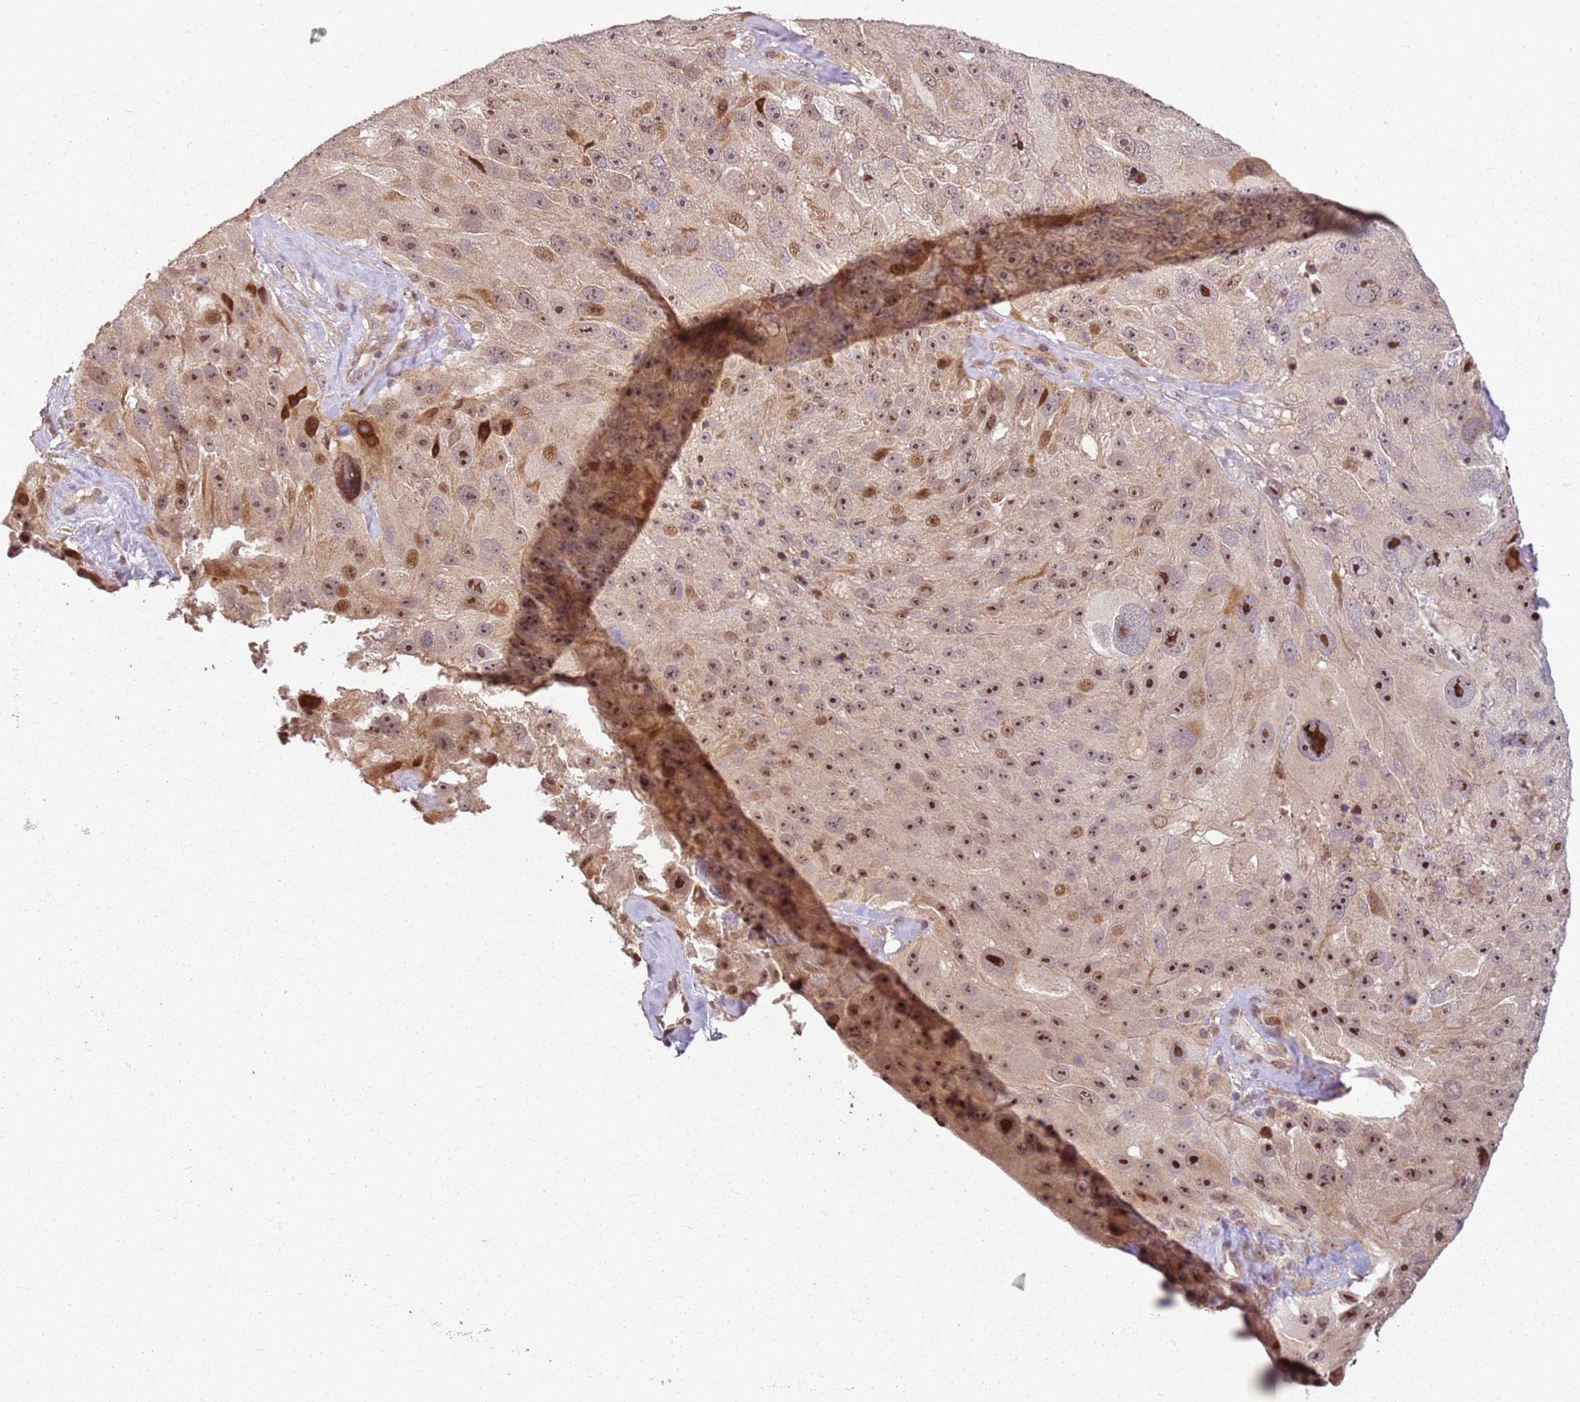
{"staining": {"intensity": "moderate", "quantity": ">75%", "location": "nuclear"}, "tissue": "melanoma", "cell_type": "Tumor cells", "image_type": "cancer", "snomed": [{"axis": "morphology", "description": "Malignant melanoma, Metastatic site"}, {"axis": "topography", "description": "Lymph node"}], "caption": "IHC of human melanoma reveals medium levels of moderate nuclear expression in approximately >75% of tumor cells. (DAB (3,3'-diaminobenzidine) IHC with brightfield microscopy, high magnification).", "gene": "CHURC1", "patient": {"sex": "male", "age": 62}}